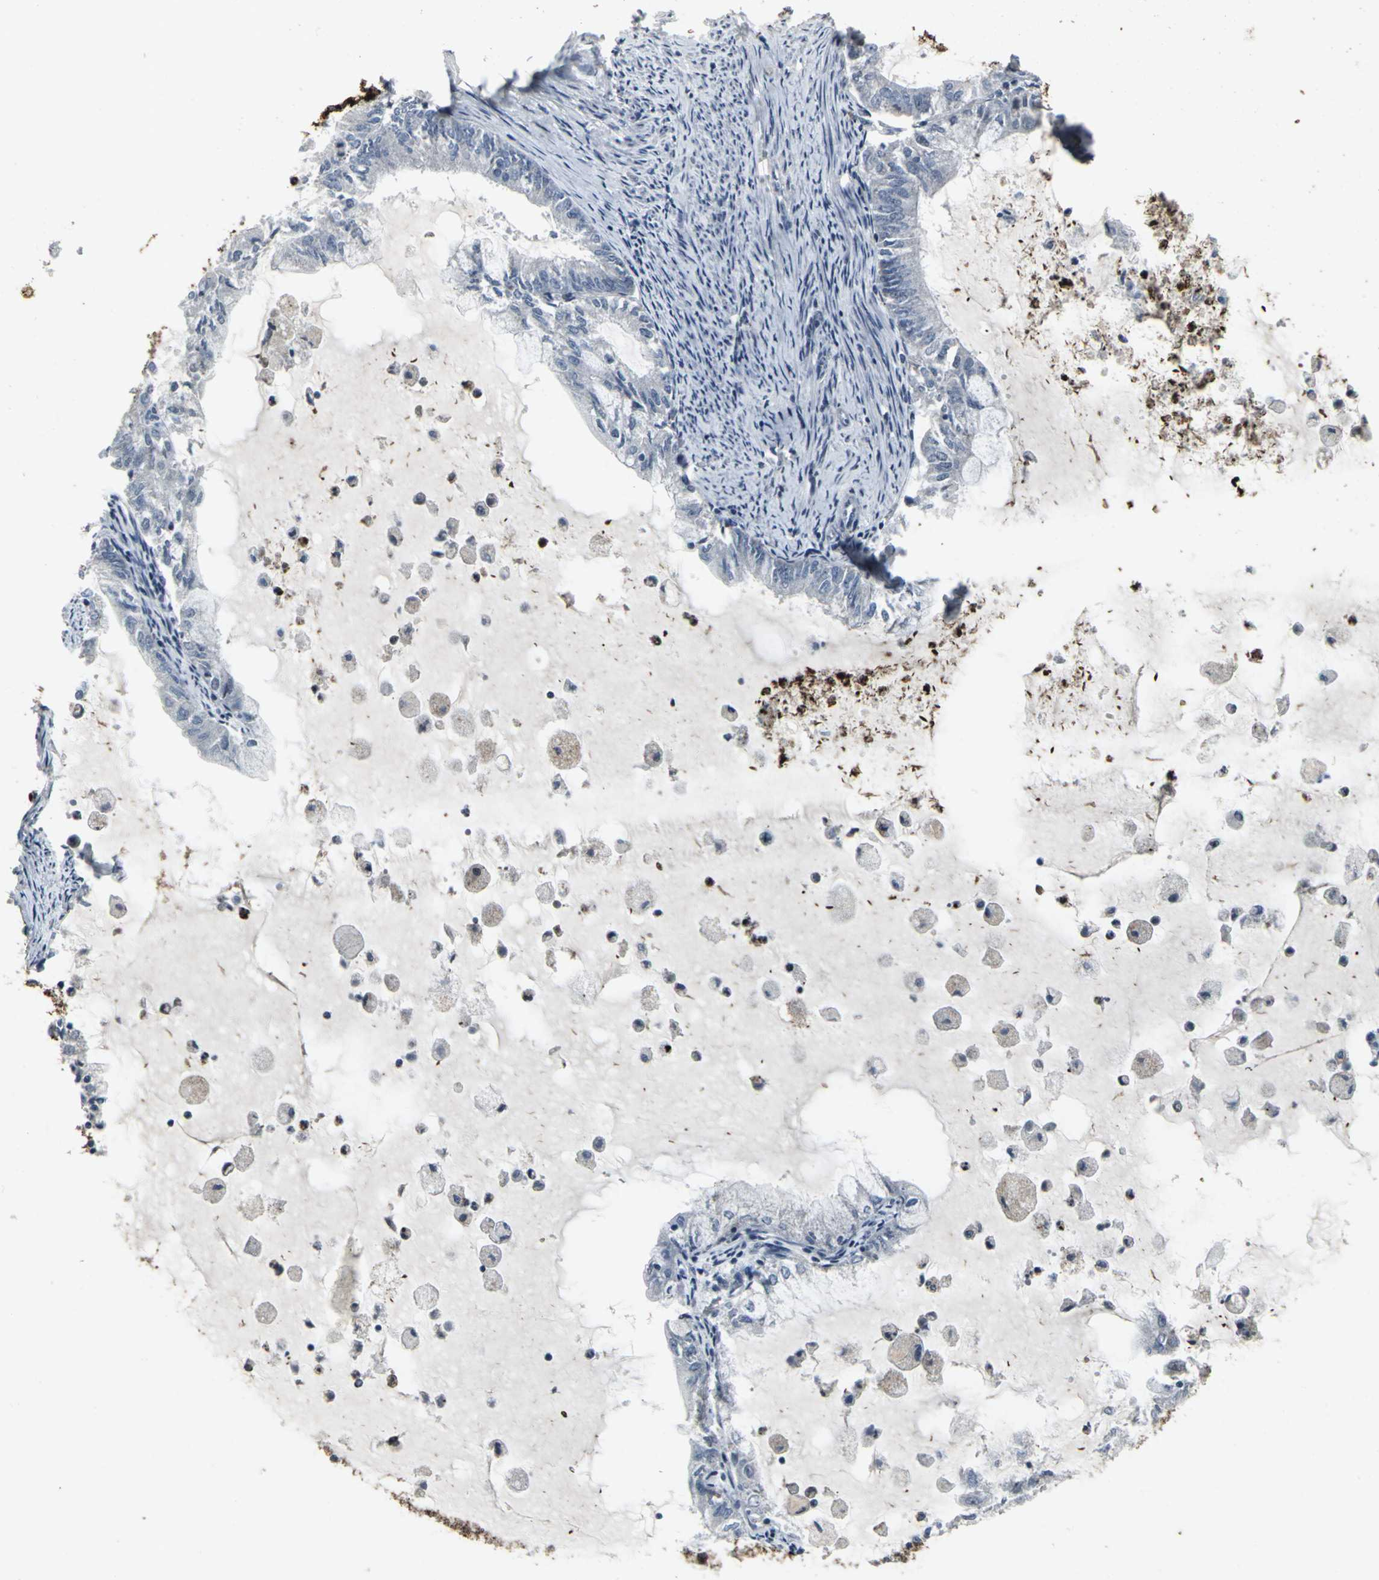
{"staining": {"intensity": "negative", "quantity": "none", "location": "none"}, "tissue": "endometrial cancer", "cell_type": "Tumor cells", "image_type": "cancer", "snomed": [{"axis": "morphology", "description": "Adenocarcinoma, NOS"}, {"axis": "topography", "description": "Endometrium"}], "caption": "IHC histopathology image of human endometrial adenocarcinoma stained for a protein (brown), which exhibits no positivity in tumor cells. Nuclei are stained in blue.", "gene": "BMP4", "patient": {"sex": "female", "age": 86}}